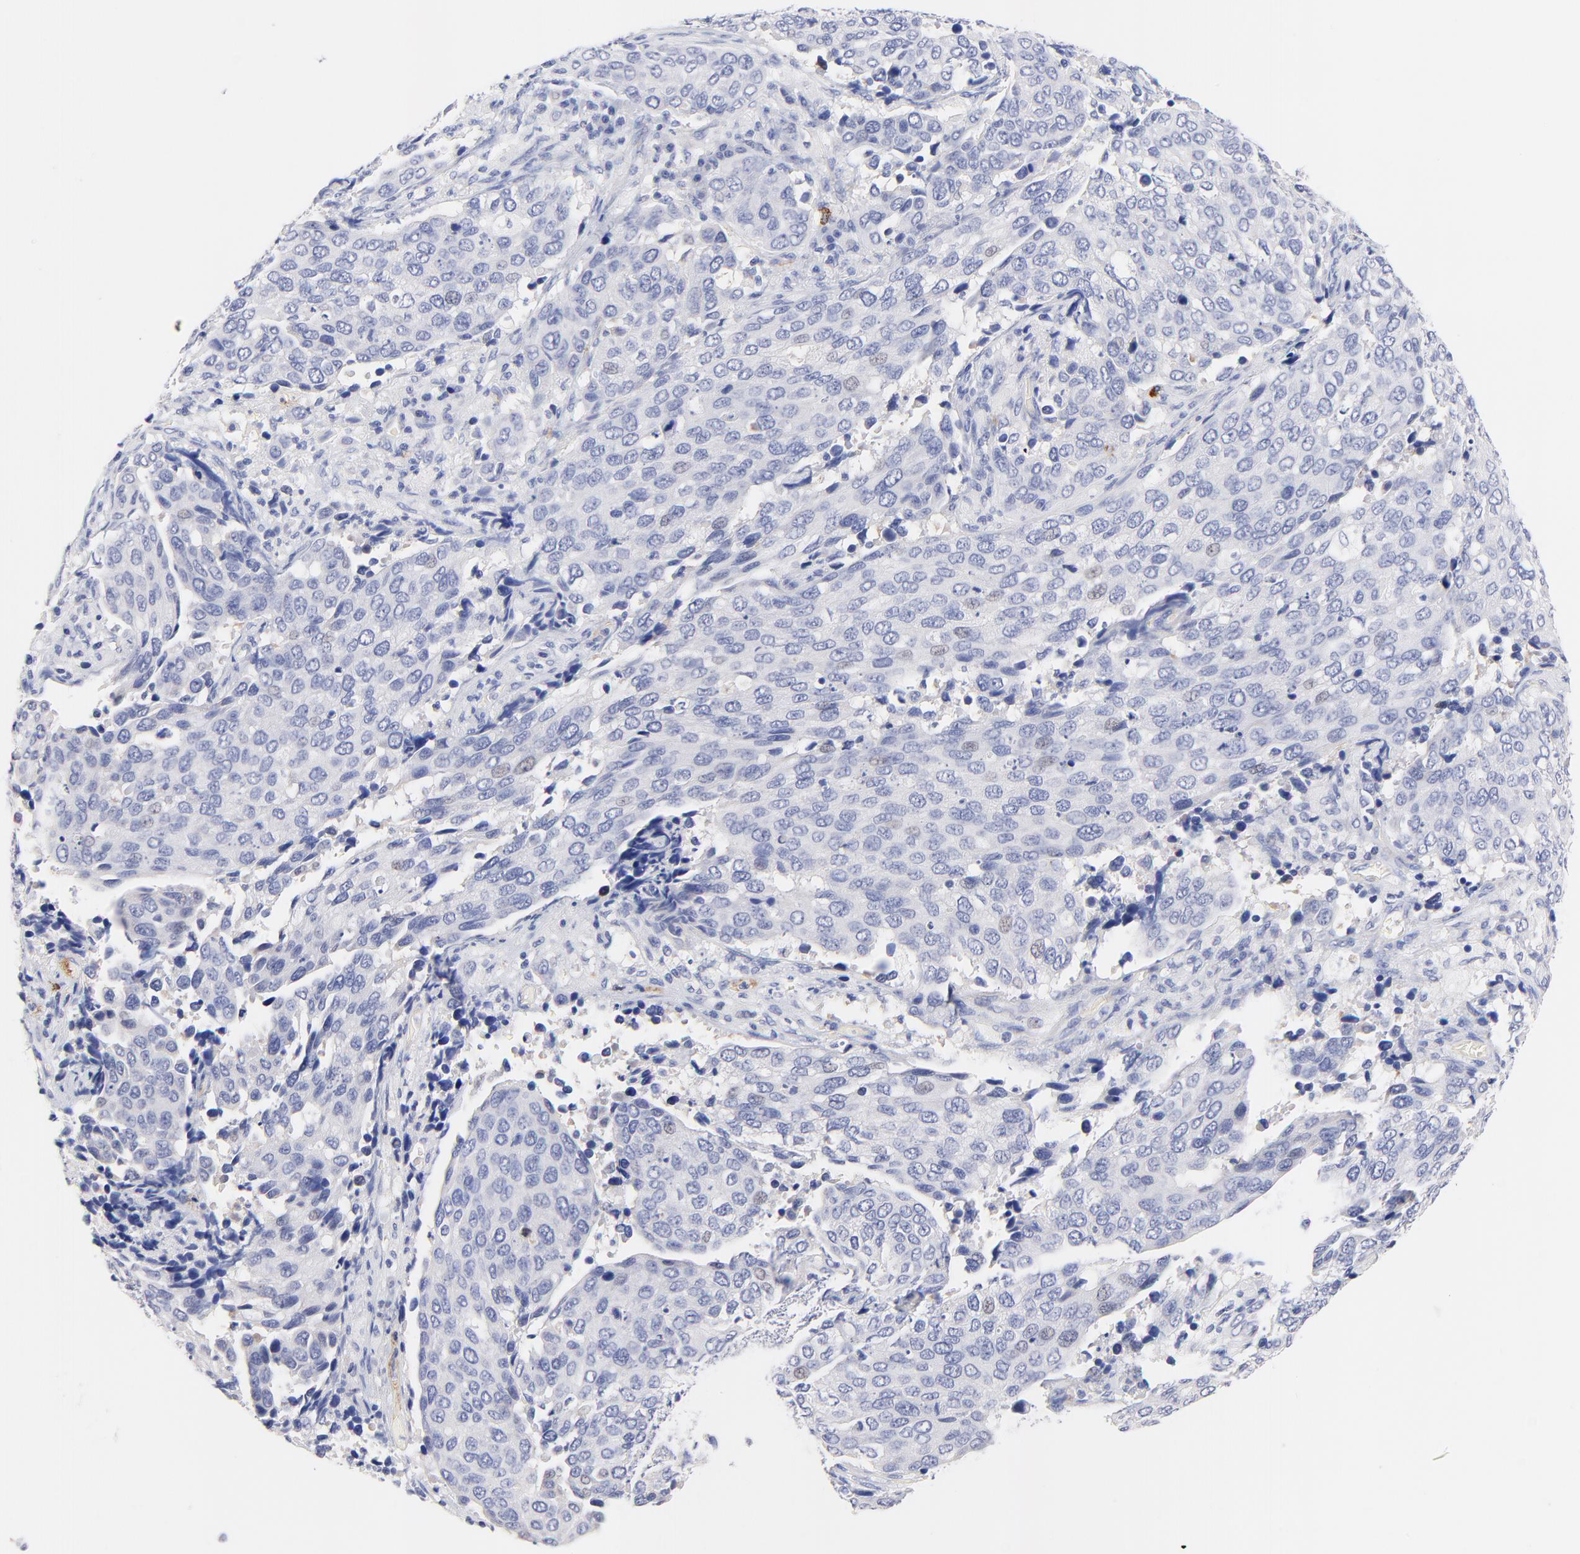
{"staining": {"intensity": "negative", "quantity": "none", "location": "none"}, "tissue": "cervical cancer", "cell_type": "Tumor cells", "image_type": "cancer", "snomed": [{"axis": "morphology", "description": "Squamous cell carcinoma, NOS"}, {"axis": "topography", "description": "Cervix"}], "caption": "DAB immunohistochemical staining of cervical cancer (squamous cell carcinoma) demonstrates no significant positivity in tumor cells.", "gene": "FAM117B", "patient": {"sex": "female", "age": 54}}